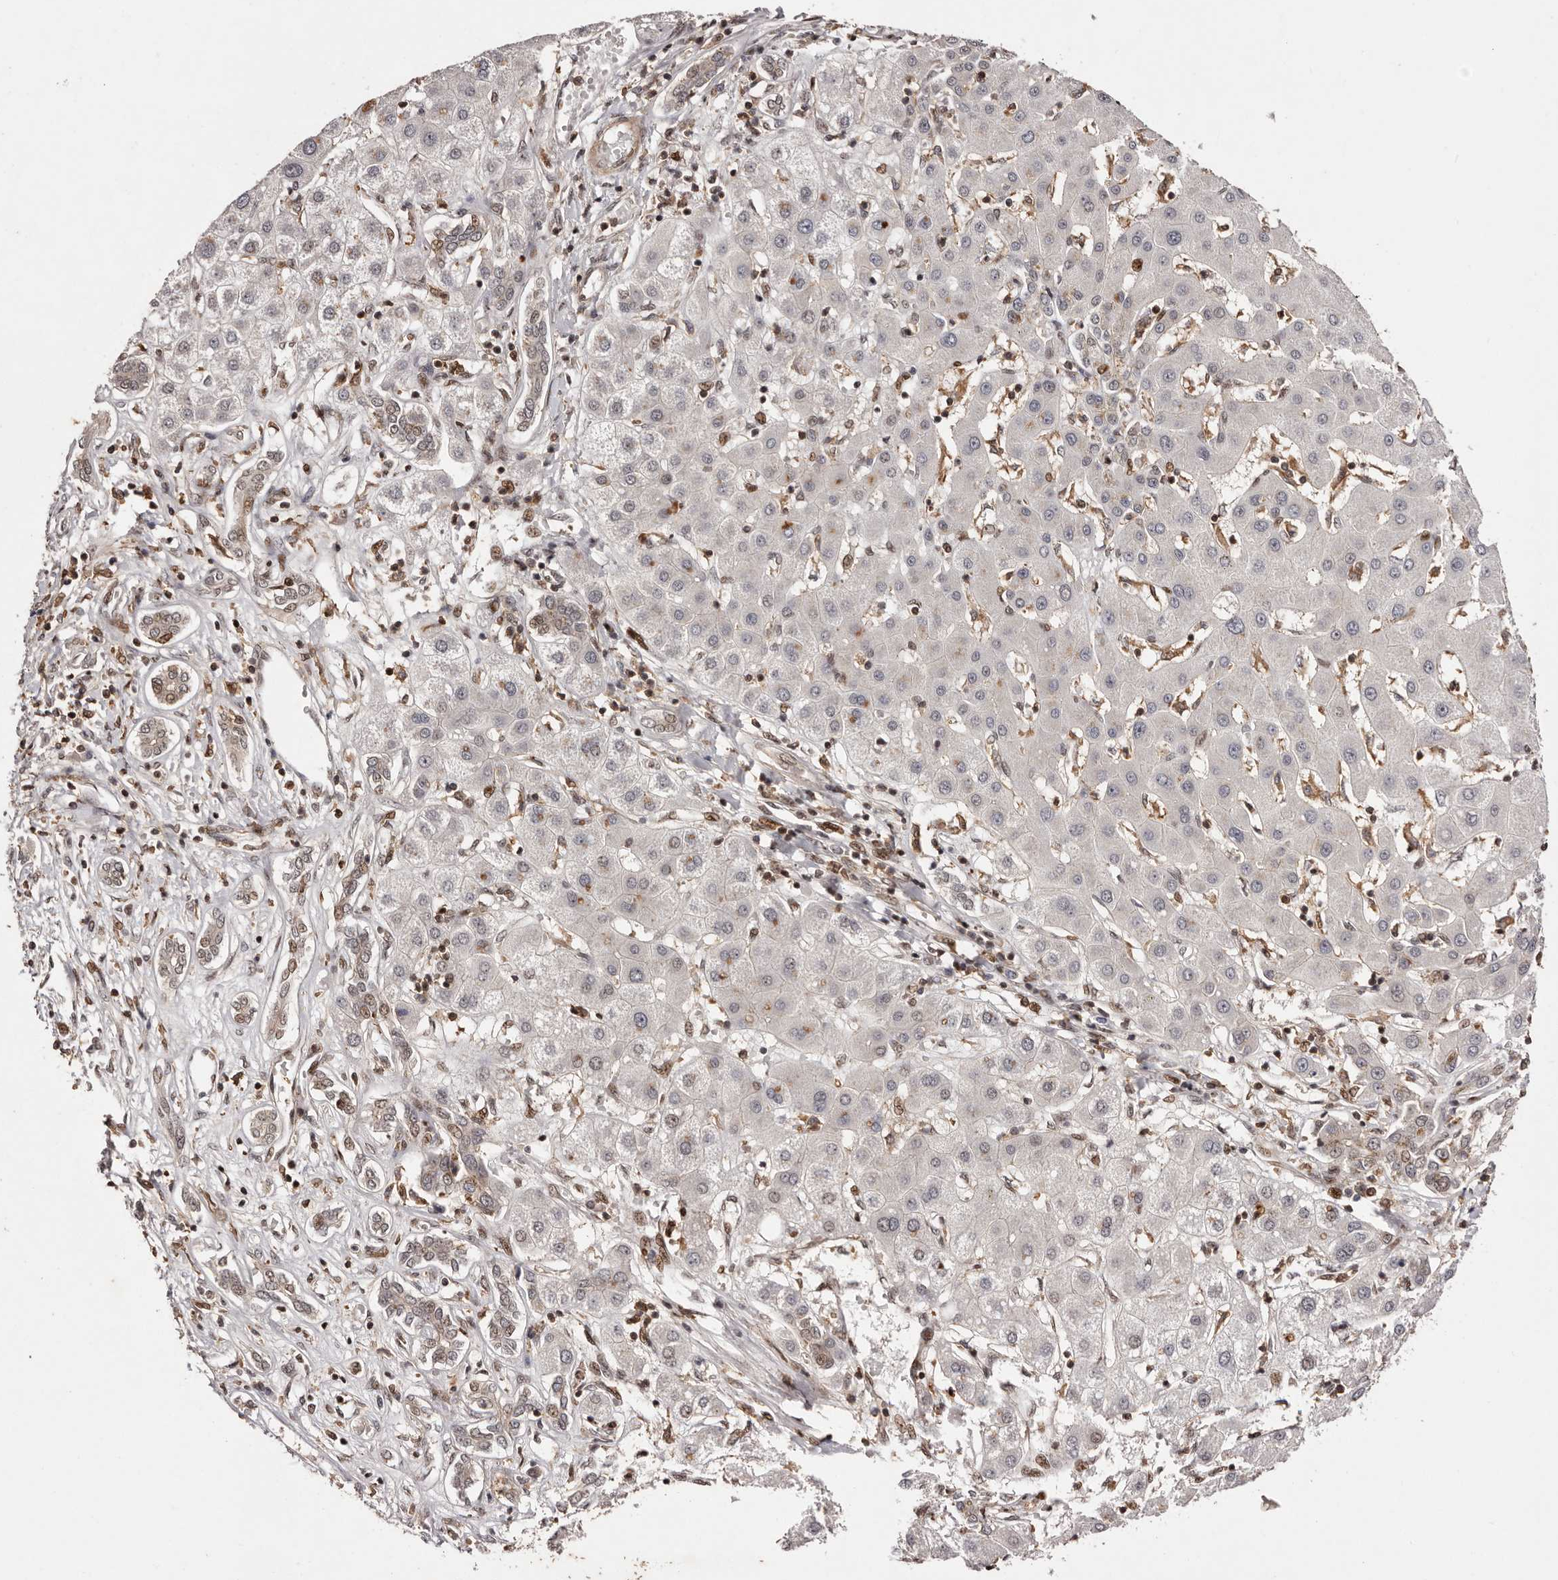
{"staining": {"intensity": "weak", "quantity": "<25%", "location": "nuclear"}, "tissue": "liver cancer", "cell_type": "Tumor cells", "image_type": "cancer", "snomed": [{"axis": "morphology", "description": "Carcinoma, Hepatocellular, NOS"}, {"axis": "topography", "description": "Liver"}], "caption": "Tumor cells are negative for brown protein staining in hepatocellular carcinoma (liver).", "gene": "FBXO5", "patient": {"sex": "male", "age": 65}}